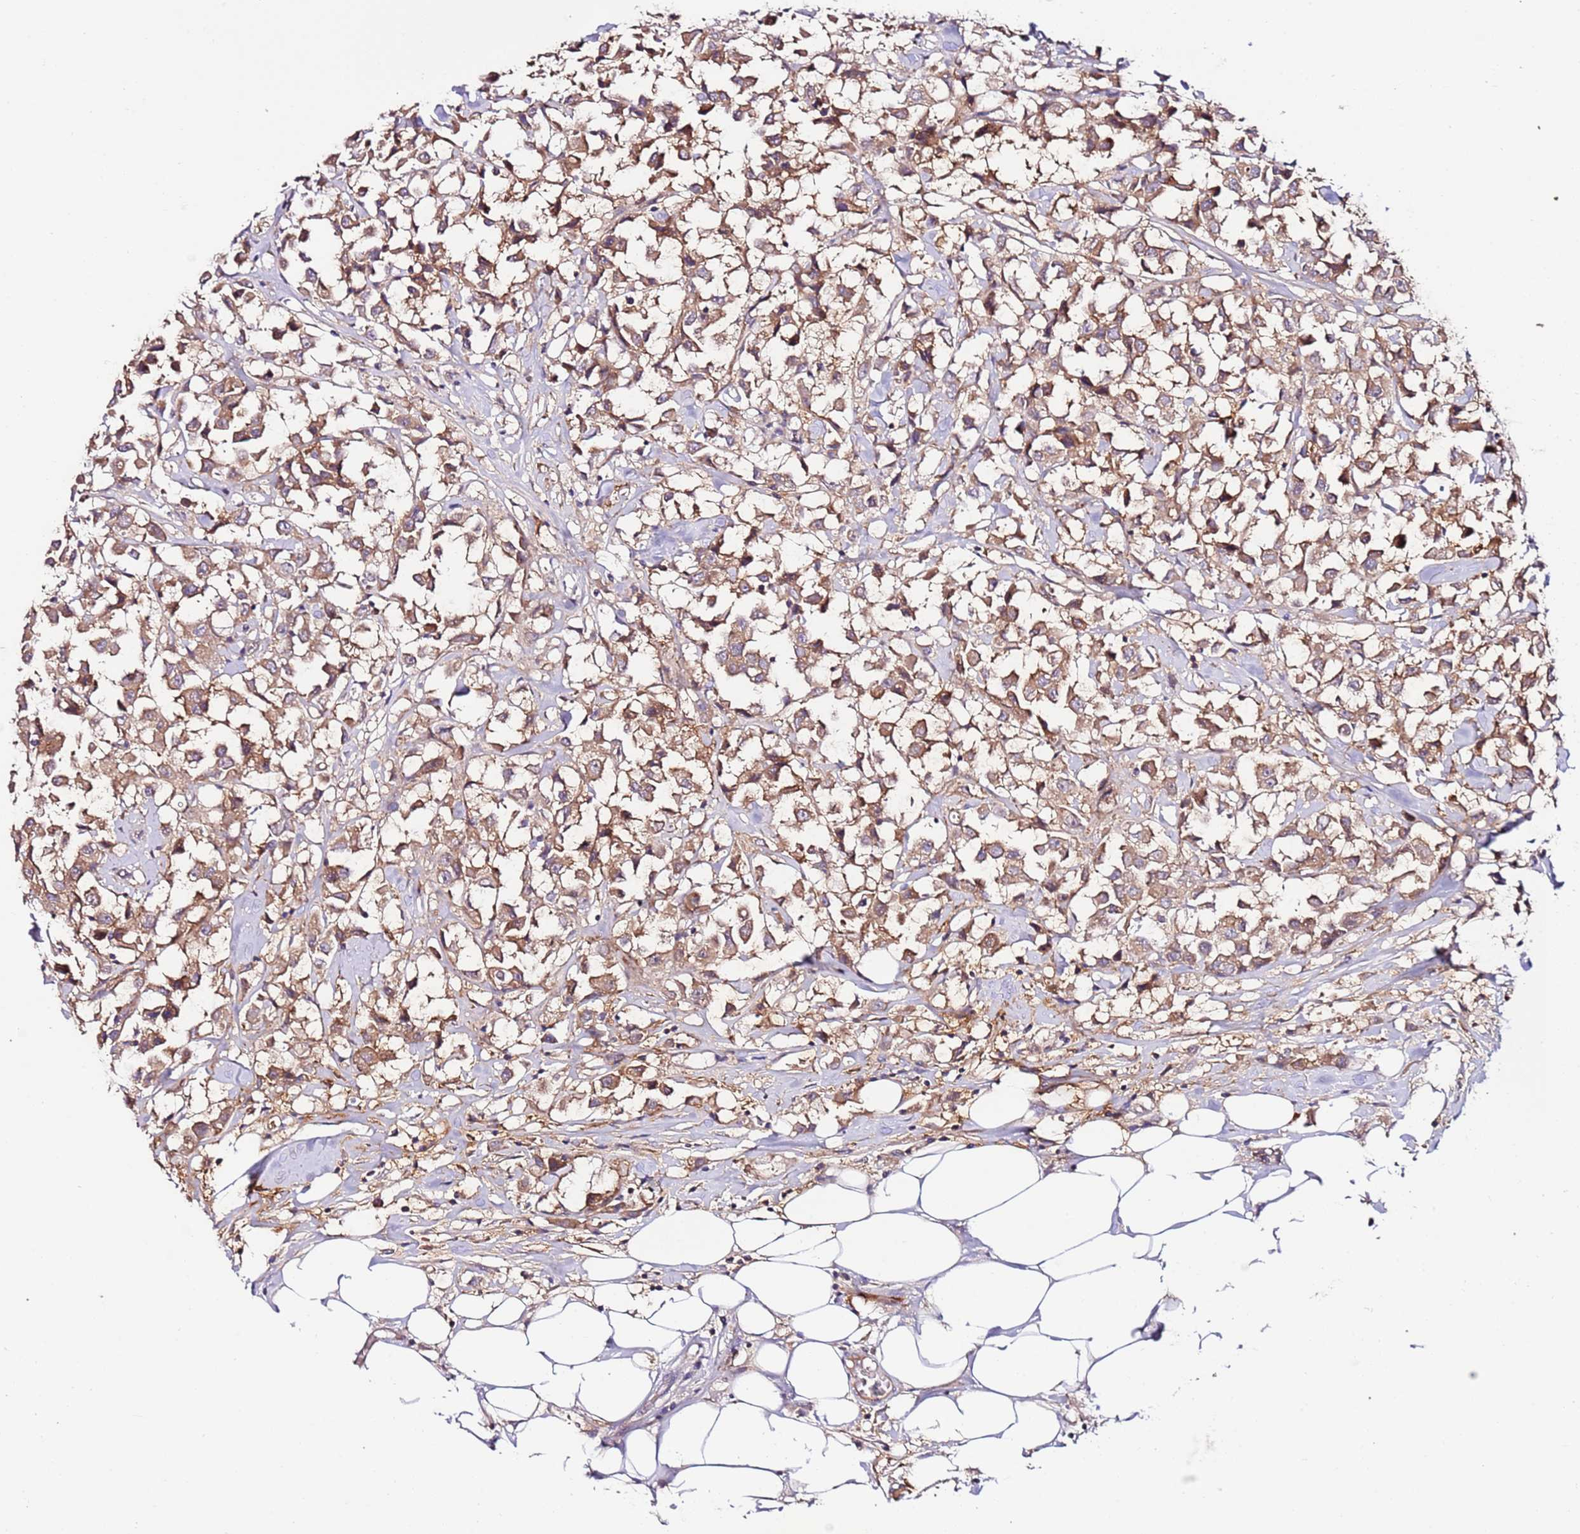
{"staining": {"intensity": "moderate", "quantity": ">75%", "location": "cytoplasmic/membranous"}, "tissue": "breast cancer", "cell_type": "Tumor cells", "image_type": "cancer", "snomed": [{"axis": "morphology", "description": "Duct carcinoma"}, {"axis": "topography", "description": "Breast"}], "caption": "An image of breast cancer (invasive ductal carcinoma) stained for a protein shows moderate cytoplasmic/membranous brown staining in tumor cells.", "gene": "FLVCR1", "patient": {"sex": "female", "age": 61}}